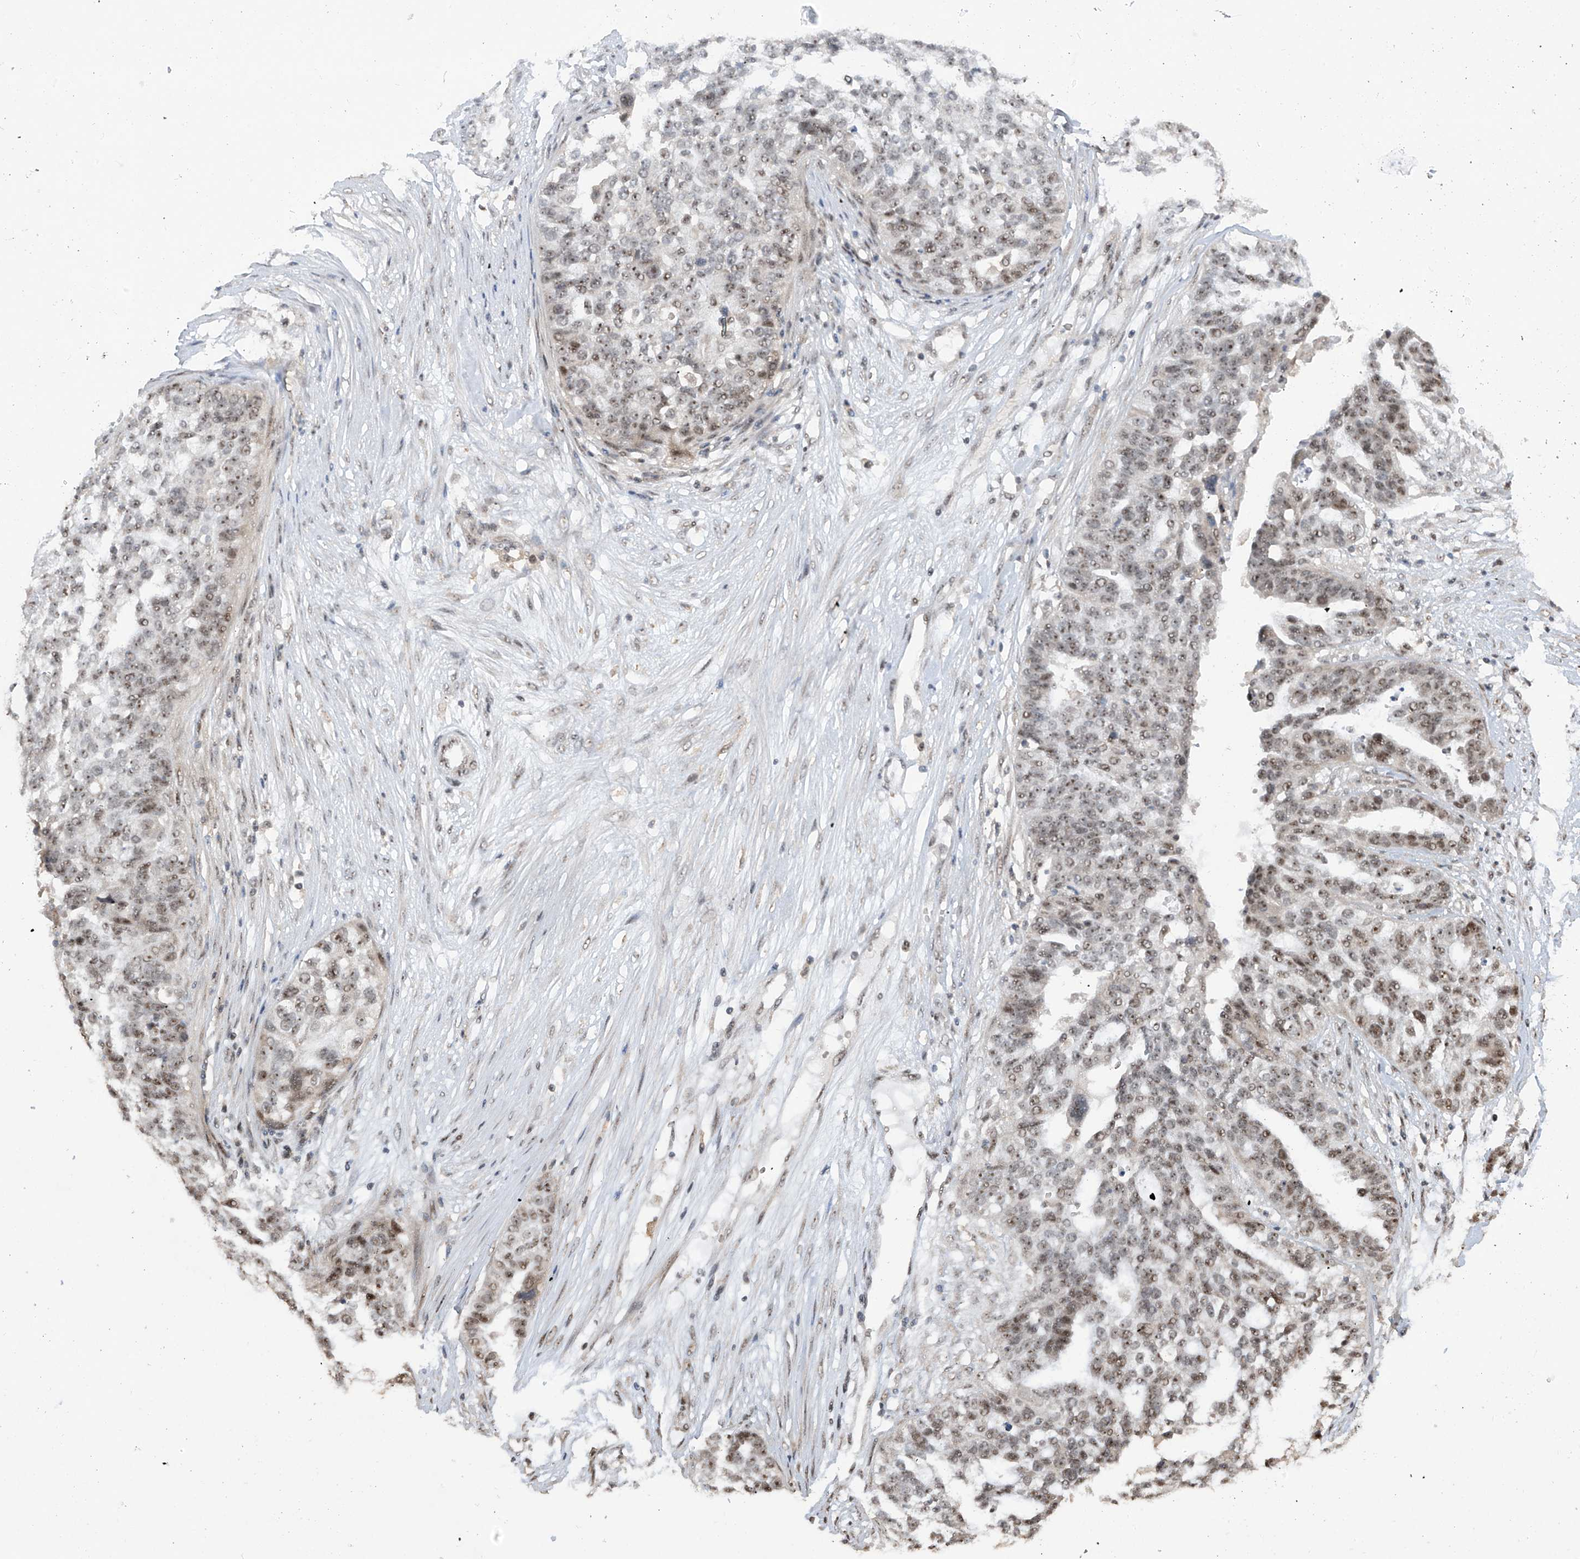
{"staining": {"intensity": "moderate", "quantity": "25%-75%", "location": "nuclear"}, "tissue": "ovarian cancer", "cell_type": "Tumor cells", "image_type": "cancer", "snomed": [{"axis": "morphology", "description": "Cystadenocarcinoma, serous, NOS"}, {"axis": "topography", "description": "Ovary"}], "caption": "Tumor cells demonstrate medium levels of moderate nuclear positivity in about 25%-75% of cells in ovarian cancer.", "gene": "C1orf131", "patient": {"sex": "female", "age": 59}}